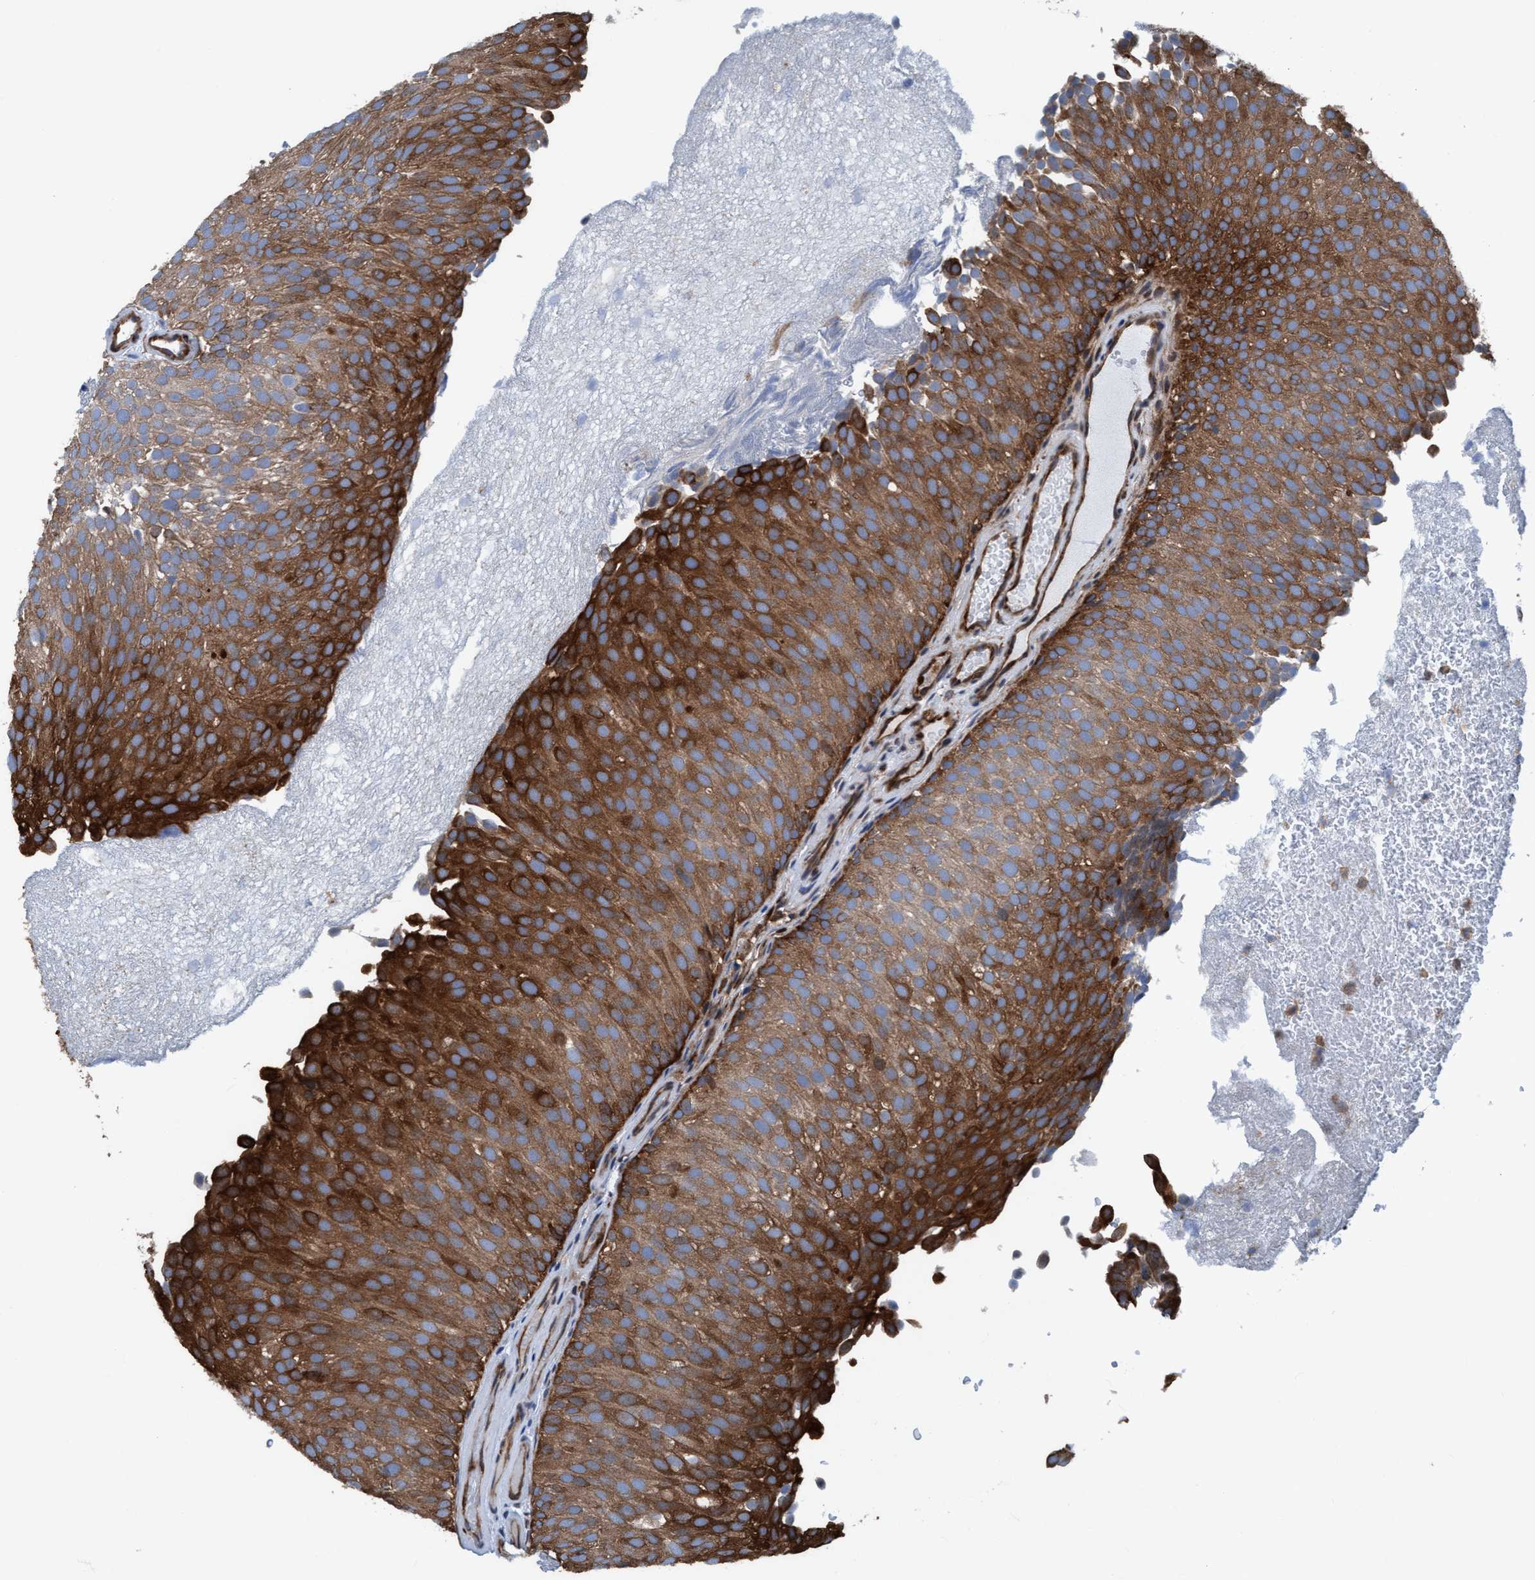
{"staining": {"intensity": "strong", "quantity": ">75%", "location": "cytoplasmic/membranous"}, "tissue": "urothelial cancer", "cell_type": "Tumor cells", "image_type": "cancer", "snomed": [{"axis": "morphology", "description": "Urothelial carcinoma, Low grade"}, {"axis": "topography", "description": "Urinary bladder"}], "caption": "Protein expression analysis of human urothelial carcinoma (low-grade) reveals strong cytoplasmic/membranous expression in about >75% of tumor cells.", "gene": "NMT1", "patient": {"sex": "male", "age": 78}}